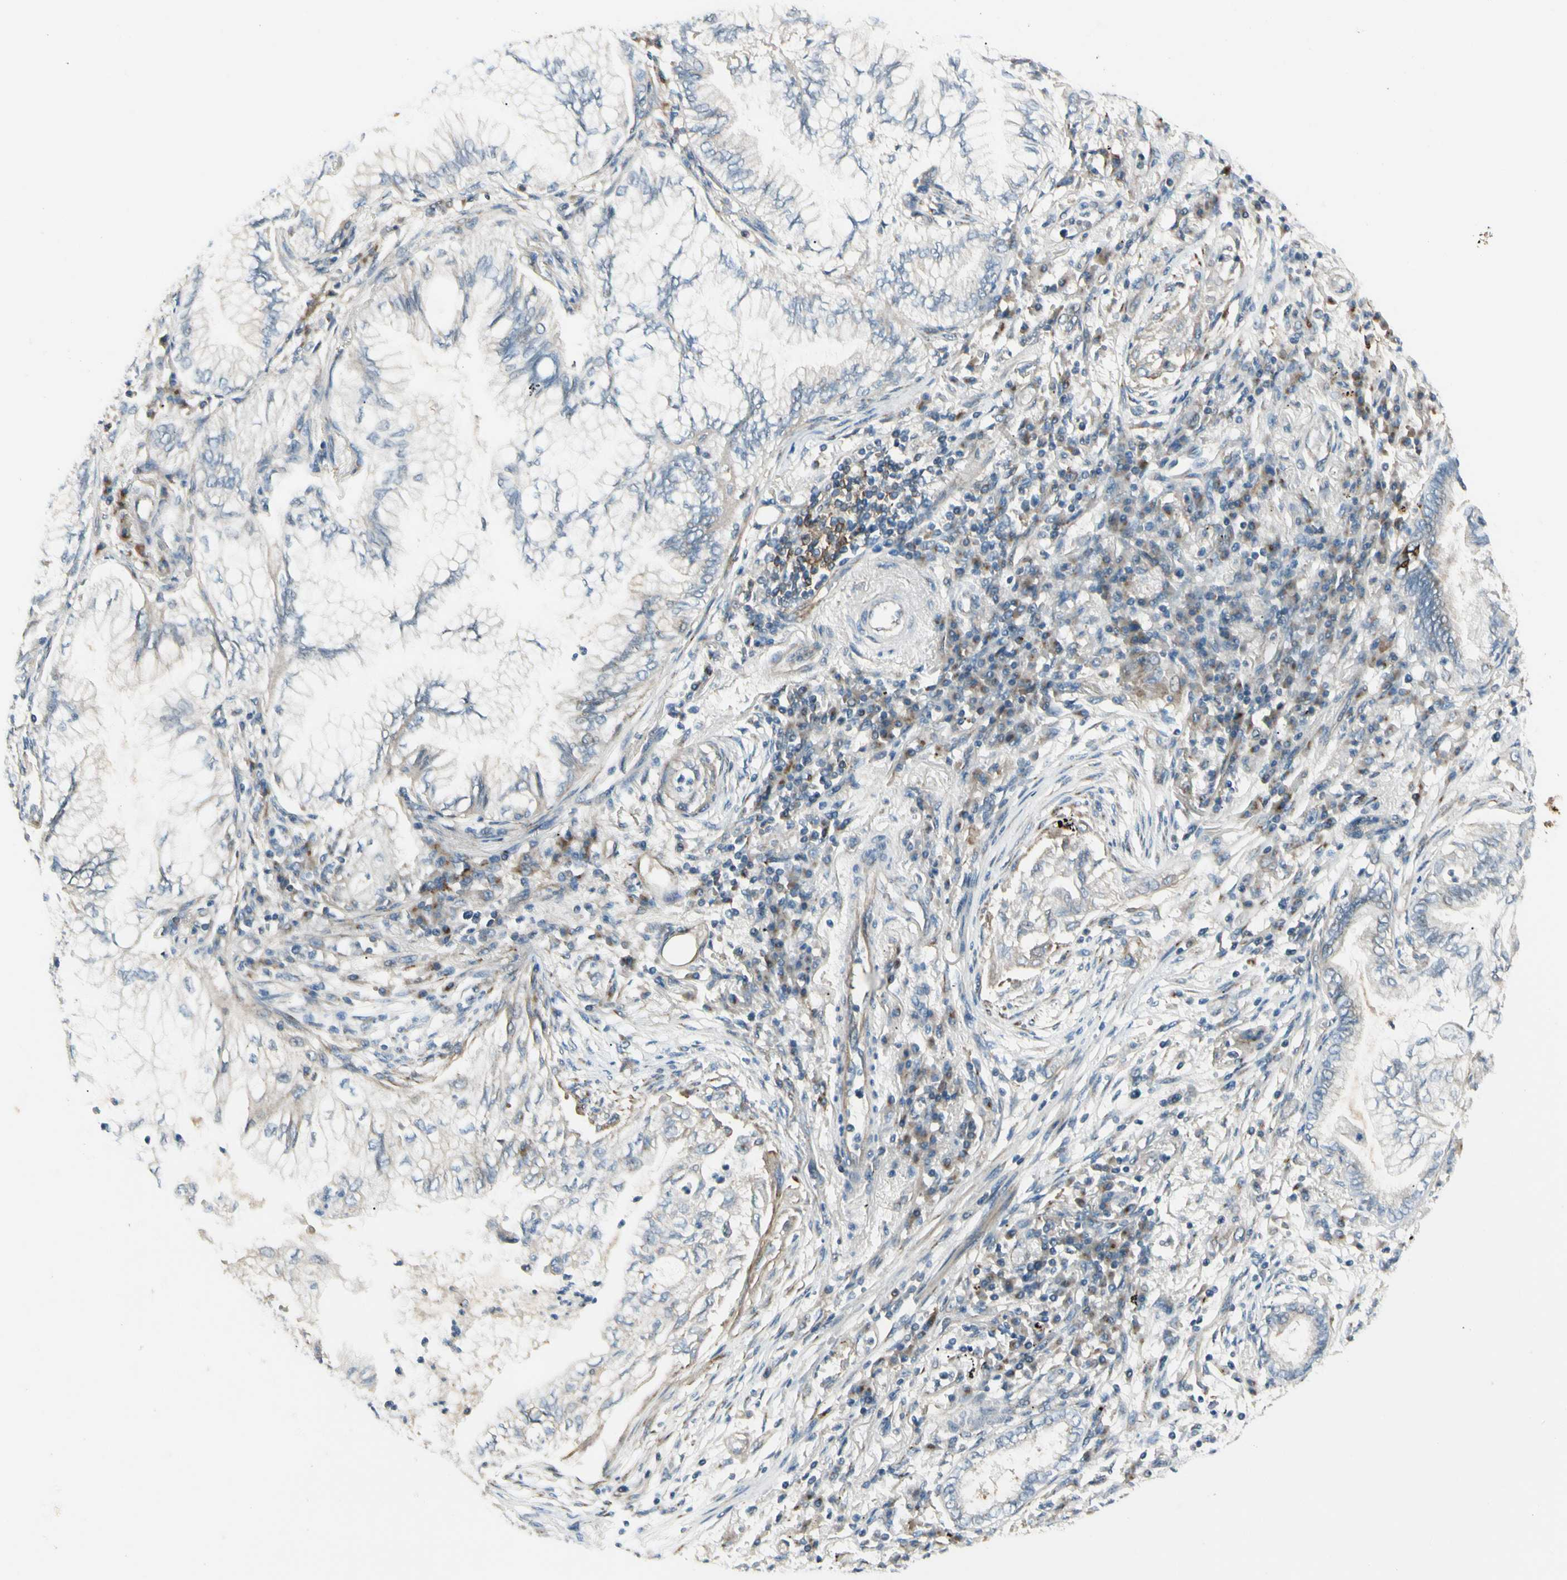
{"staining": {"intensity": "weak", "quantity": "<25%", "location": "cytoplasmic/membranous"}, "tissue": "lung cancer", "cell_type": "Tumor cells", "image_type": "cancer", "snomed": [{"axis": "morphology", "description": "Normal tissue, NOS"}, {"axis": "morphology", "description": "Adenocarcinoma, NOS"}, {"axis": "topography", "description": "Bronchus"}, {"axis": "topography", "description": "Lung"}], "caption": "Immunohistochemistry (IHC) histopathology image of lung adenocarcinoma stained for a protein (brown), which exhibits no positivity in tumor cells. (Immunohistochemistry, brightfield microscopy, high magnification).", "gene": "ABCA3", "patient": {"sex": "female", "age": 70}}